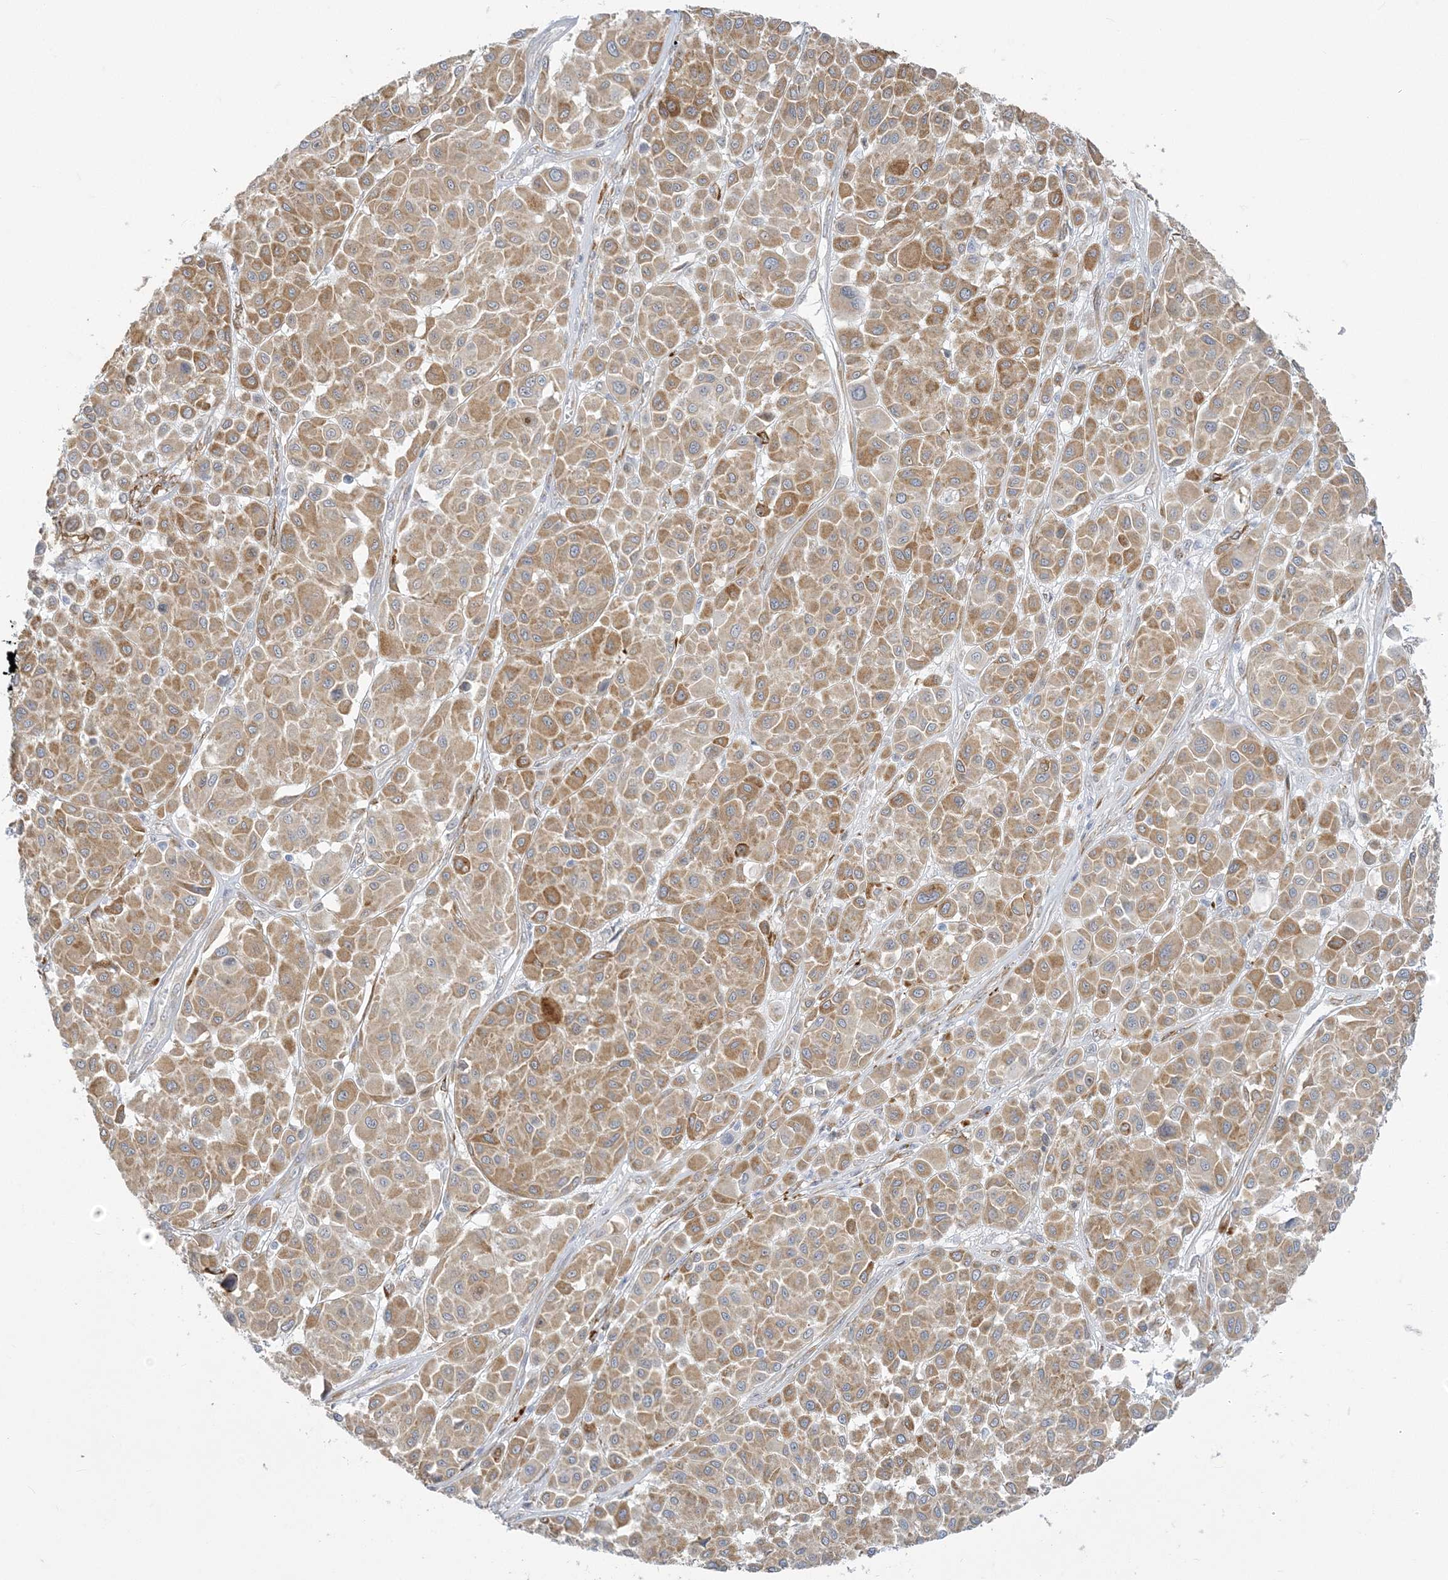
{"staining": {"intensity": "moderate", "quantity": ">75%", "location": "cytoplasmic/membranous"}, "tissue": "melanoma", "cell_type": "Tumor cells", "image_type": "cancer", "snomed": [{"axis": "morphology", "description": "Malignant melanoma, Metastatic site"}, {"axis": "topography", "description": "Soft tissue"}], "caption": "High-power microscopy captured an immunohistochemistry image of melanoma, revealing moderate cytoplasmic/membranous positivity in approximately >75% of tumor cells. (brown staining indicates protein expression, while blue staining denotes nuclei).", "gene": "ZC3H6", "patient": {"sex": "male", "age": 41}}